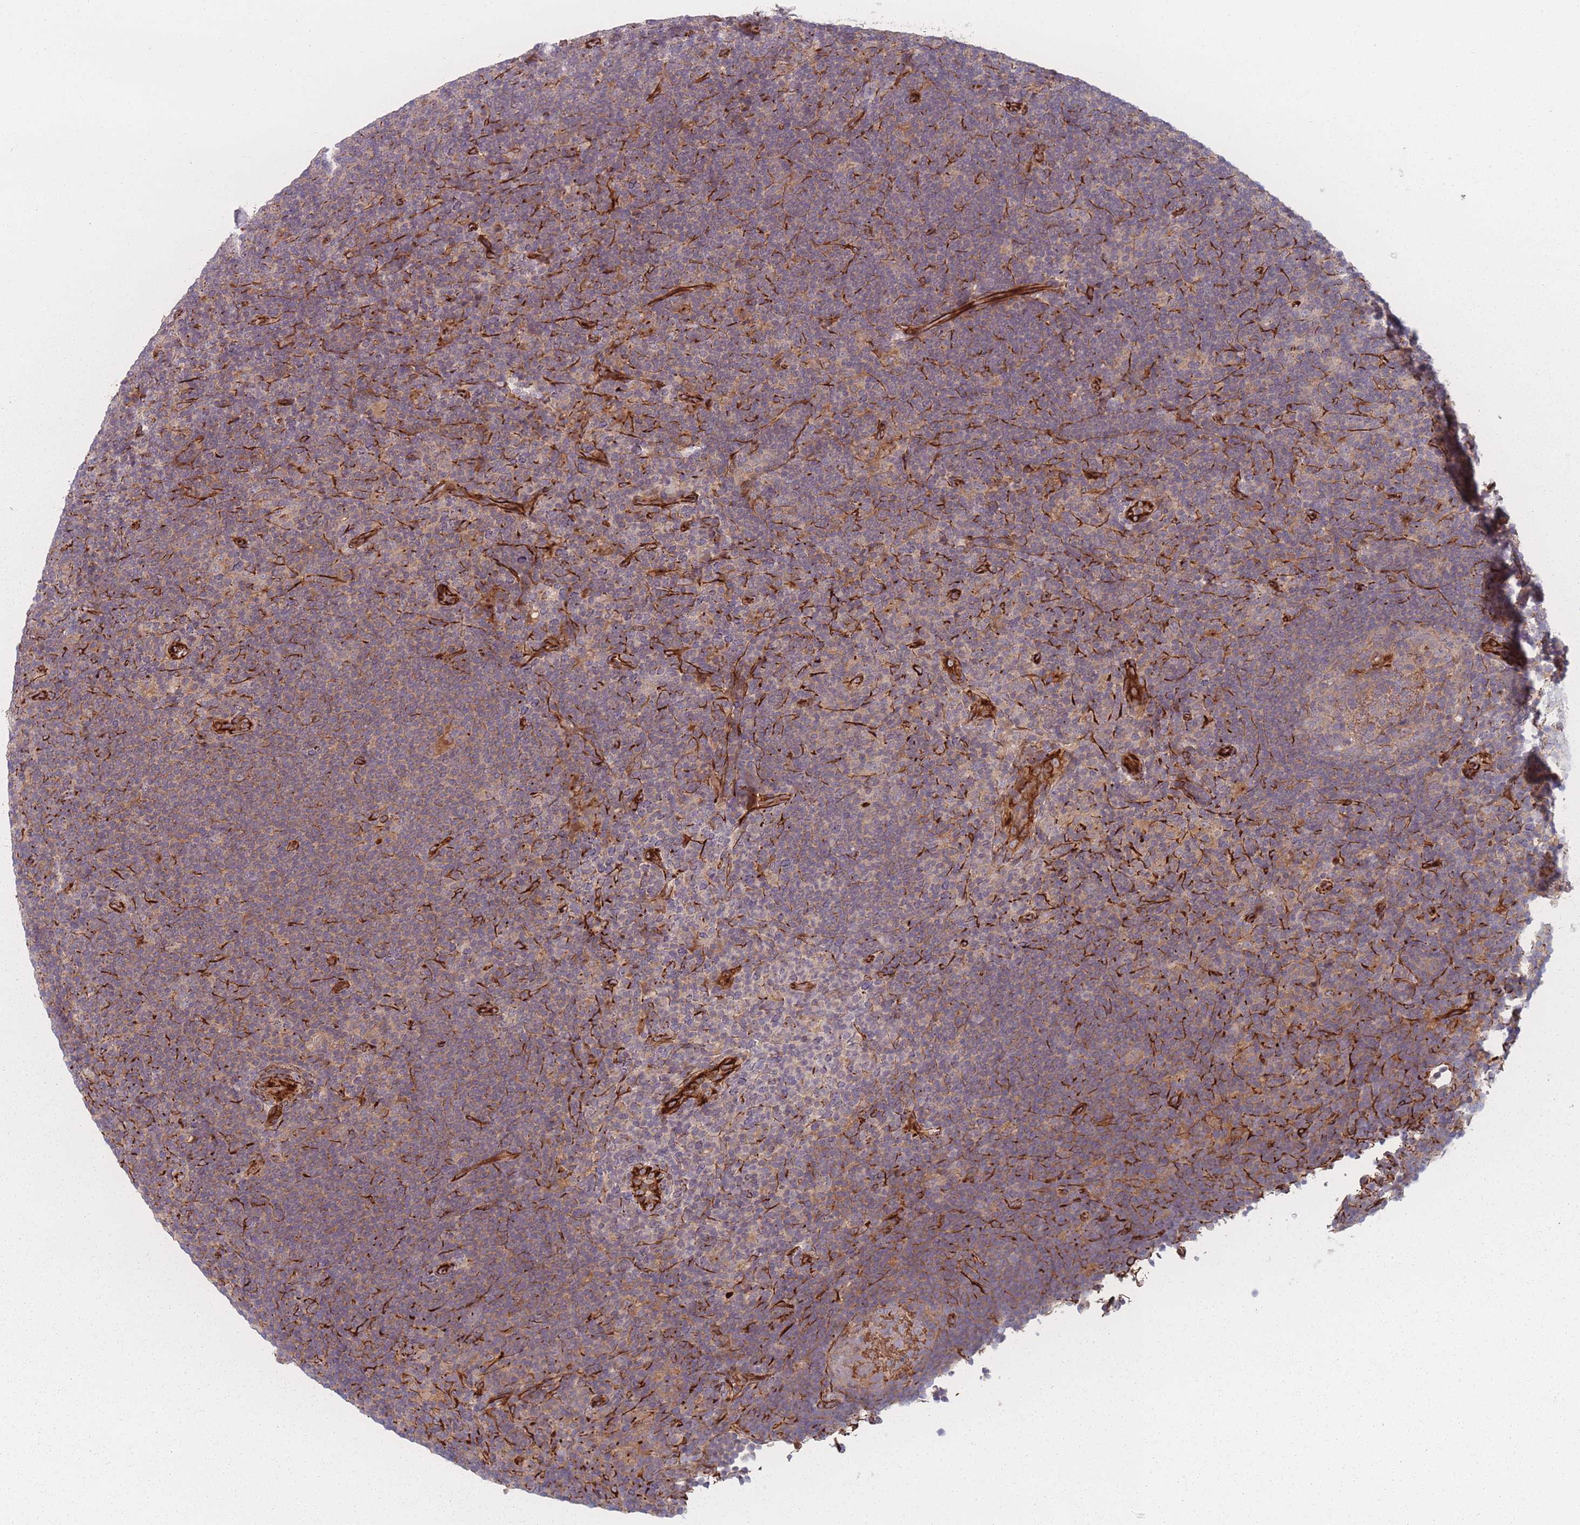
{"staining": {"intensity": "negative", "quantity": "none", "location": "none"}, "tissue": "lymphoma", "cell_type": "Tumor cells", "image_type": "cancer", "snomed": [{"axis": "morphology", "description": "Hodgkin's disease, NOS"}, {"axis": "topography", "description": "Lymph node"}], "caption": "Photomicrograph shows no significant protein positivity in tumor cells of Hodgkin's disease.", "gene": "EEF1AKMT2", "patient": {"sex": "female", "age": 57}}